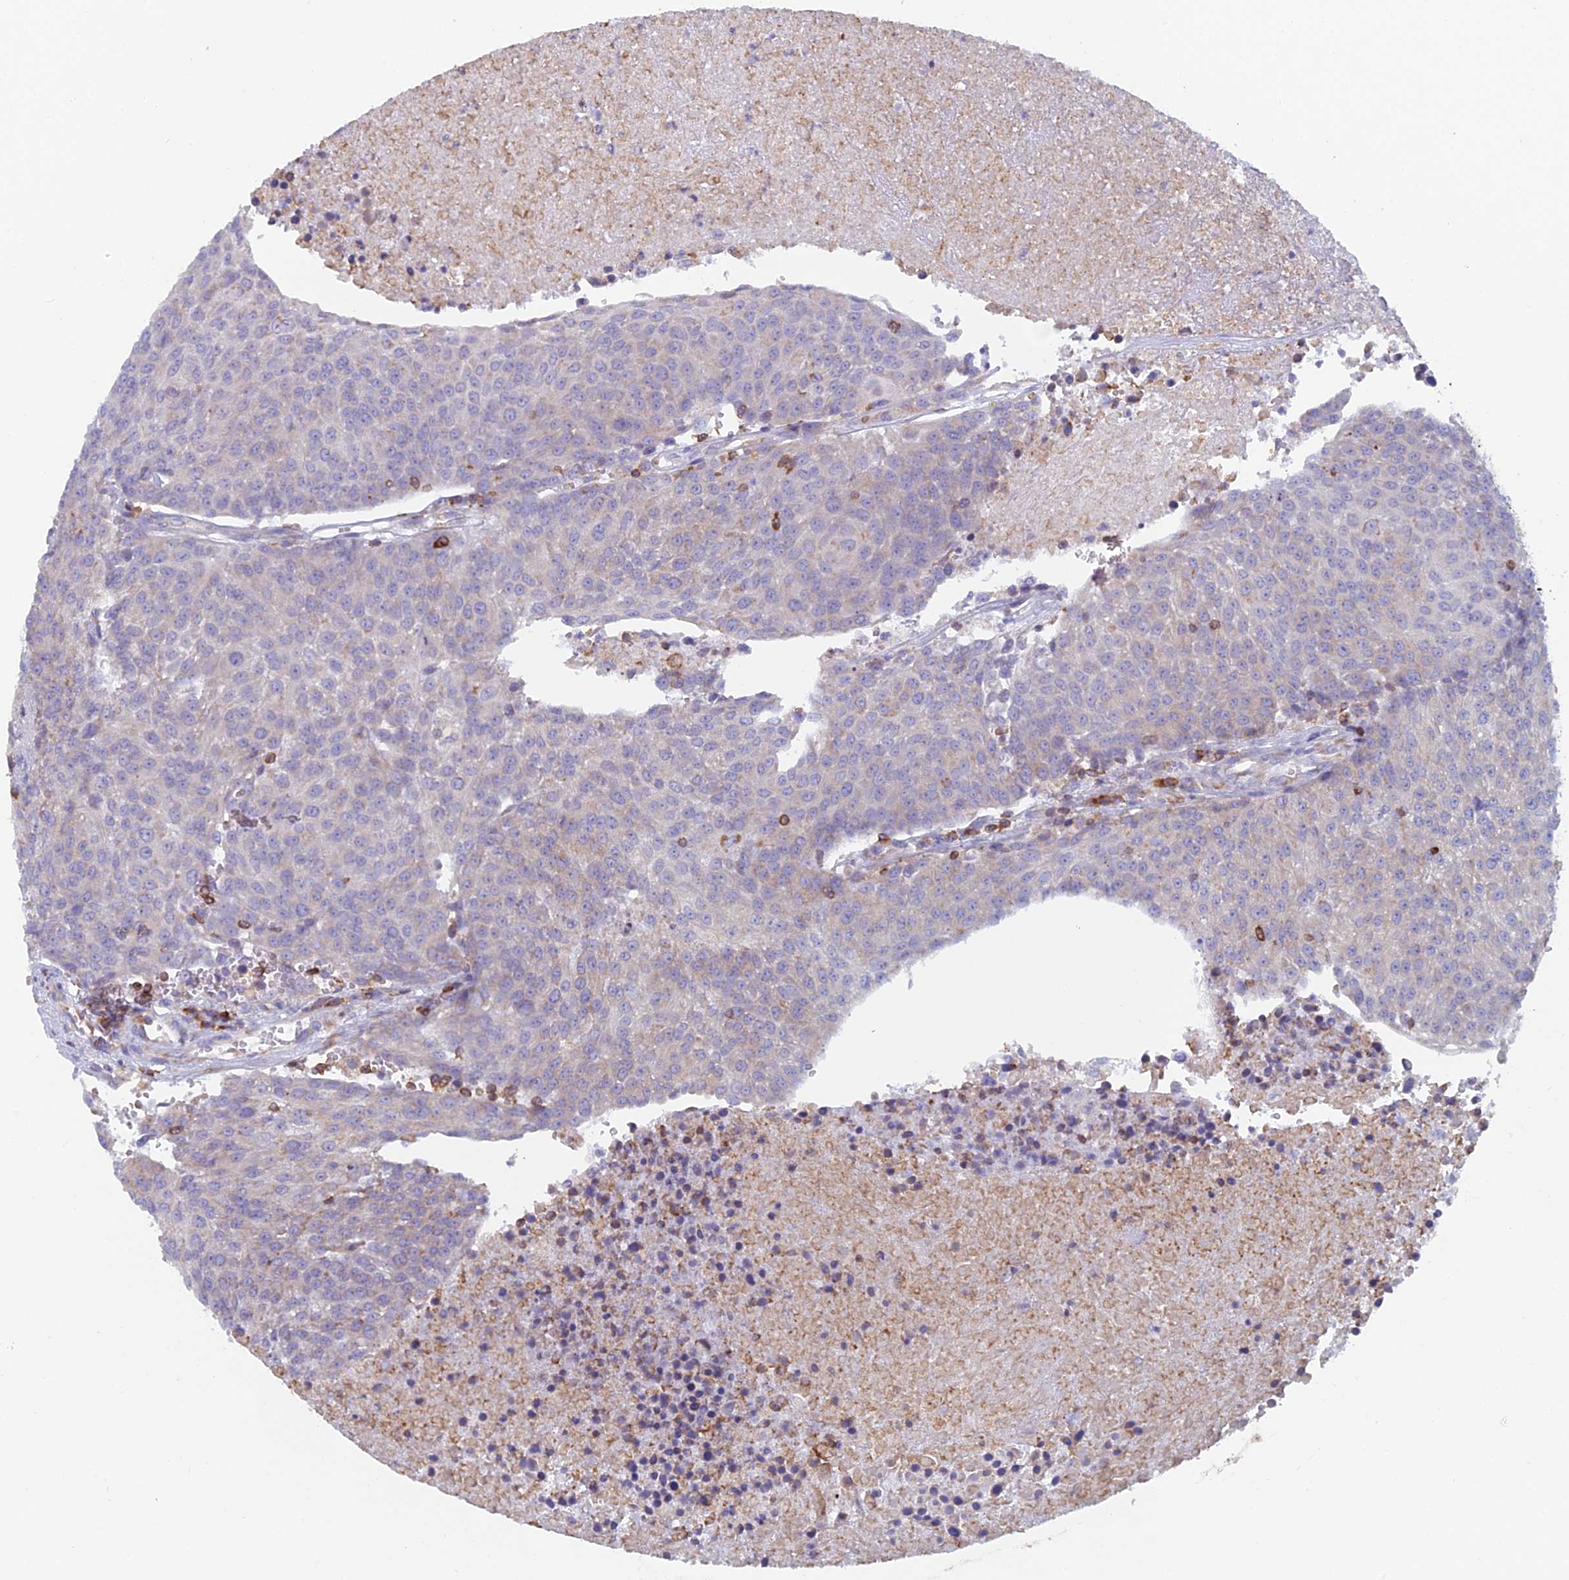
{"staining": {"intensity": "negative", "quantity": "none", "location": "none"}, "tissue": "urothelial cancer", "cell_type": "Tumor cells", "image_type": "cancer", "snomed": [{"axis": "morphology", "description": "Urothelial carcinoma, High grade"}, {"axis": "topography", "description": "Urinary bladder"}], "caption": "This is an immunohistochemistry (IHC) photomicrograph of urothelial cancer. There is no positivity in tumor cells.", "gene": "ABI3BP", "patient": {"sex": "female", "age": 85}}